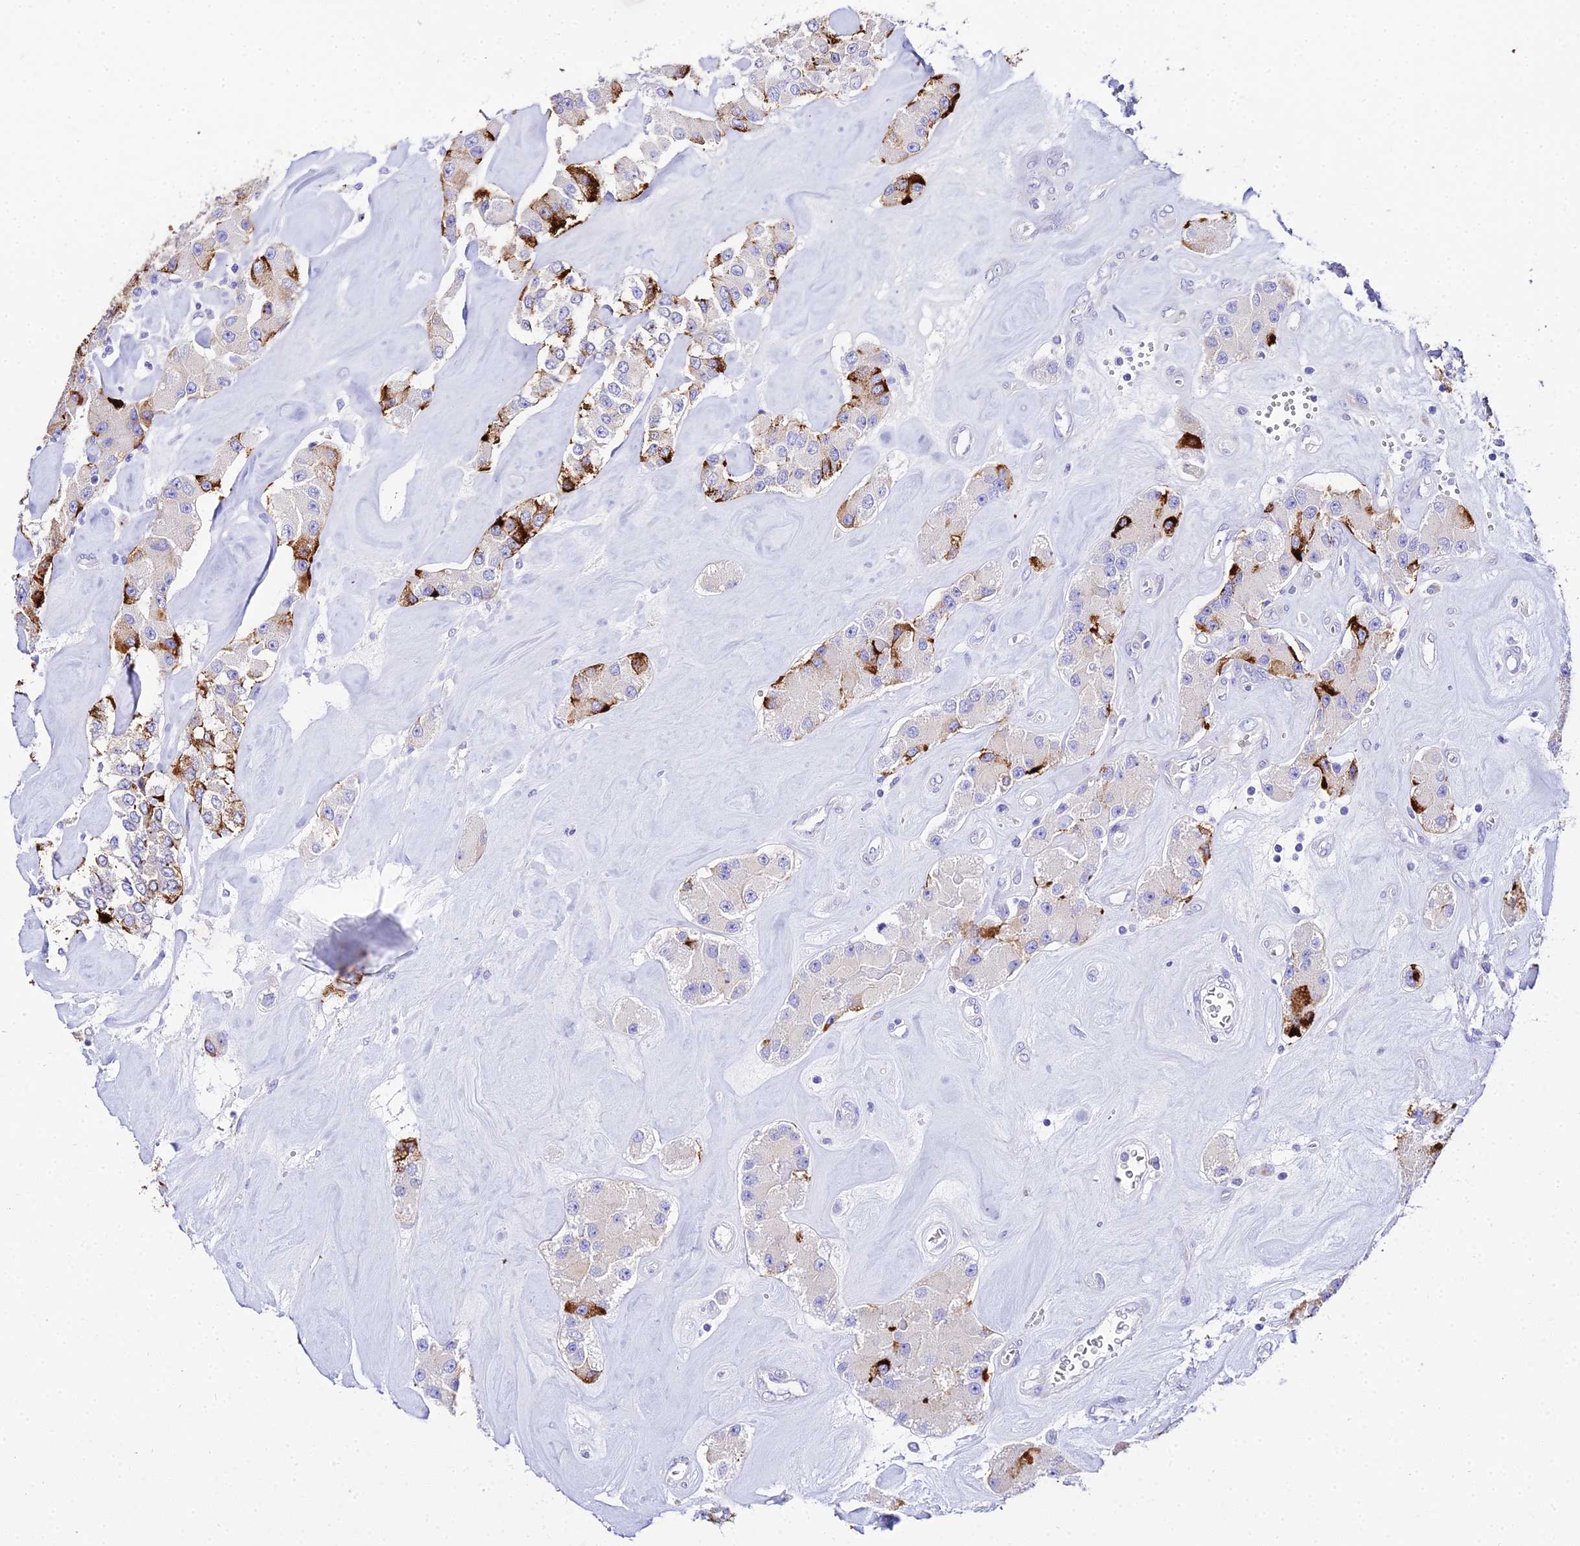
{"staining": {"intensity": "strong", "quantity": "25%-75%", "location": "cytoplasmic/membranous"}, "tissue": "carcinoid", "cell_type": "Tumor cells", "image_type": "cancer", "snomed": [{"axis": "morphology", "description": "Carcinoid, malignant, NOS"}, {"axis": "topography", "description": "Pancreas"}], "caption": "This is a micrograph of immunohistochemistry staining of carcinoid, which shows strong positivity in the cytoplasmic/membranous of tumor cells.", "gene": "TUBA3D", "patient": {"sex": "male", "age": 41}}